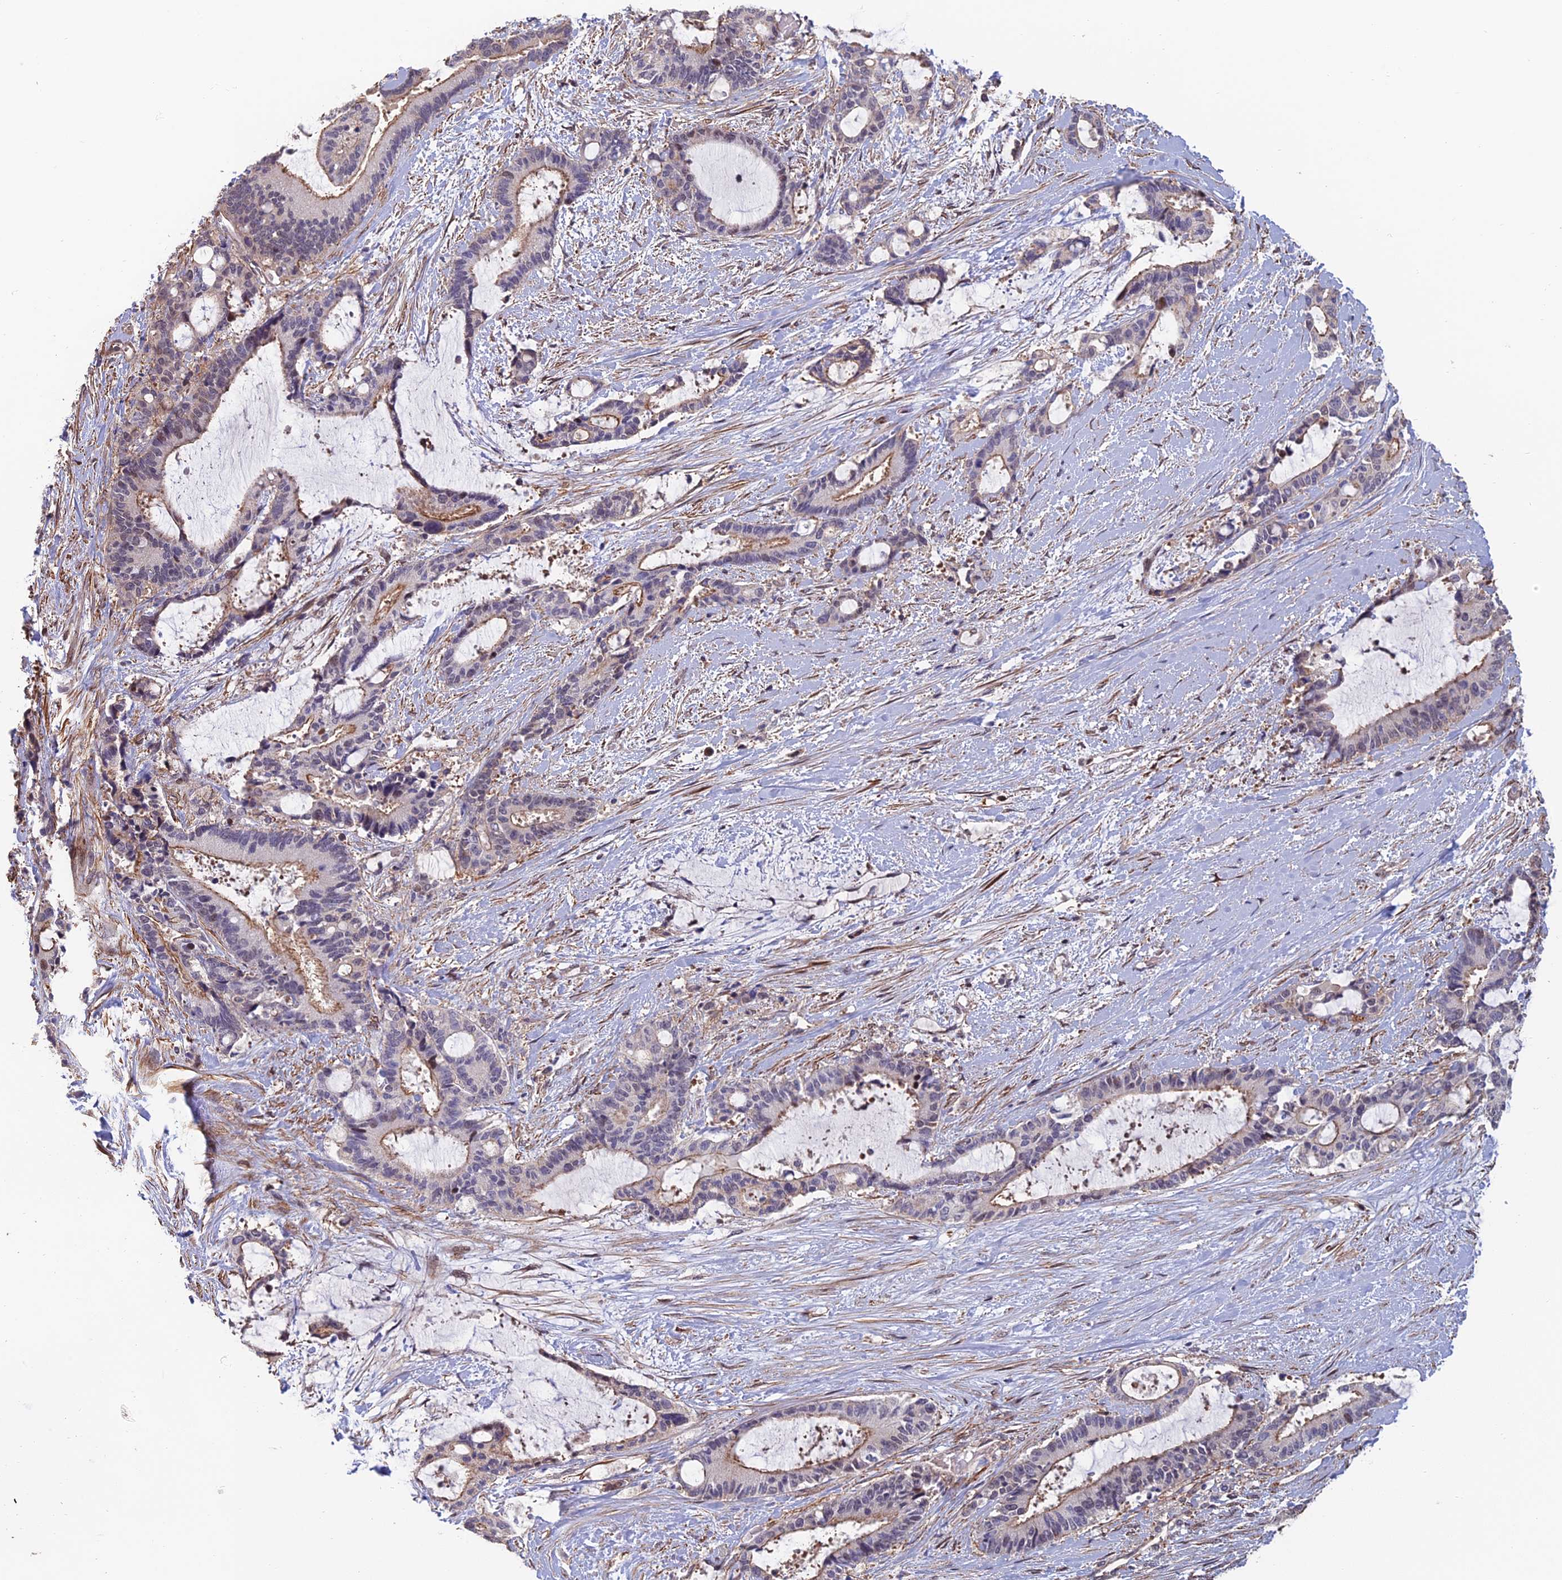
{"staining": {"intensity": "moderate", "quantity": "<25%", "location": "cytoplasmic/membranous"}, "tissue": "liver cancer", "cell_type": "Tumor cells", "image_type": "cancer", "snomed": [{"axis": "morphology", "description": "Normal tissue, NOS"}, {"axis": "morphology", "description": "Cholangiocarcinoma"}, {"axis": "topography", "description": "Liver"}, {"axis": "topography", "description": "Peripheral nerve tissue"}], "caption": "Brown immunohistochemical staining in human liver cholangiocarcinoma exhibits moderate cytoplasmic/membranous expression in approximately <25% of tumor cells. Ihc stains the protein in brown and the nuclei are stained blue.", "gene": "CCDC183", "patient": {"sex": "female", "age": 73}}